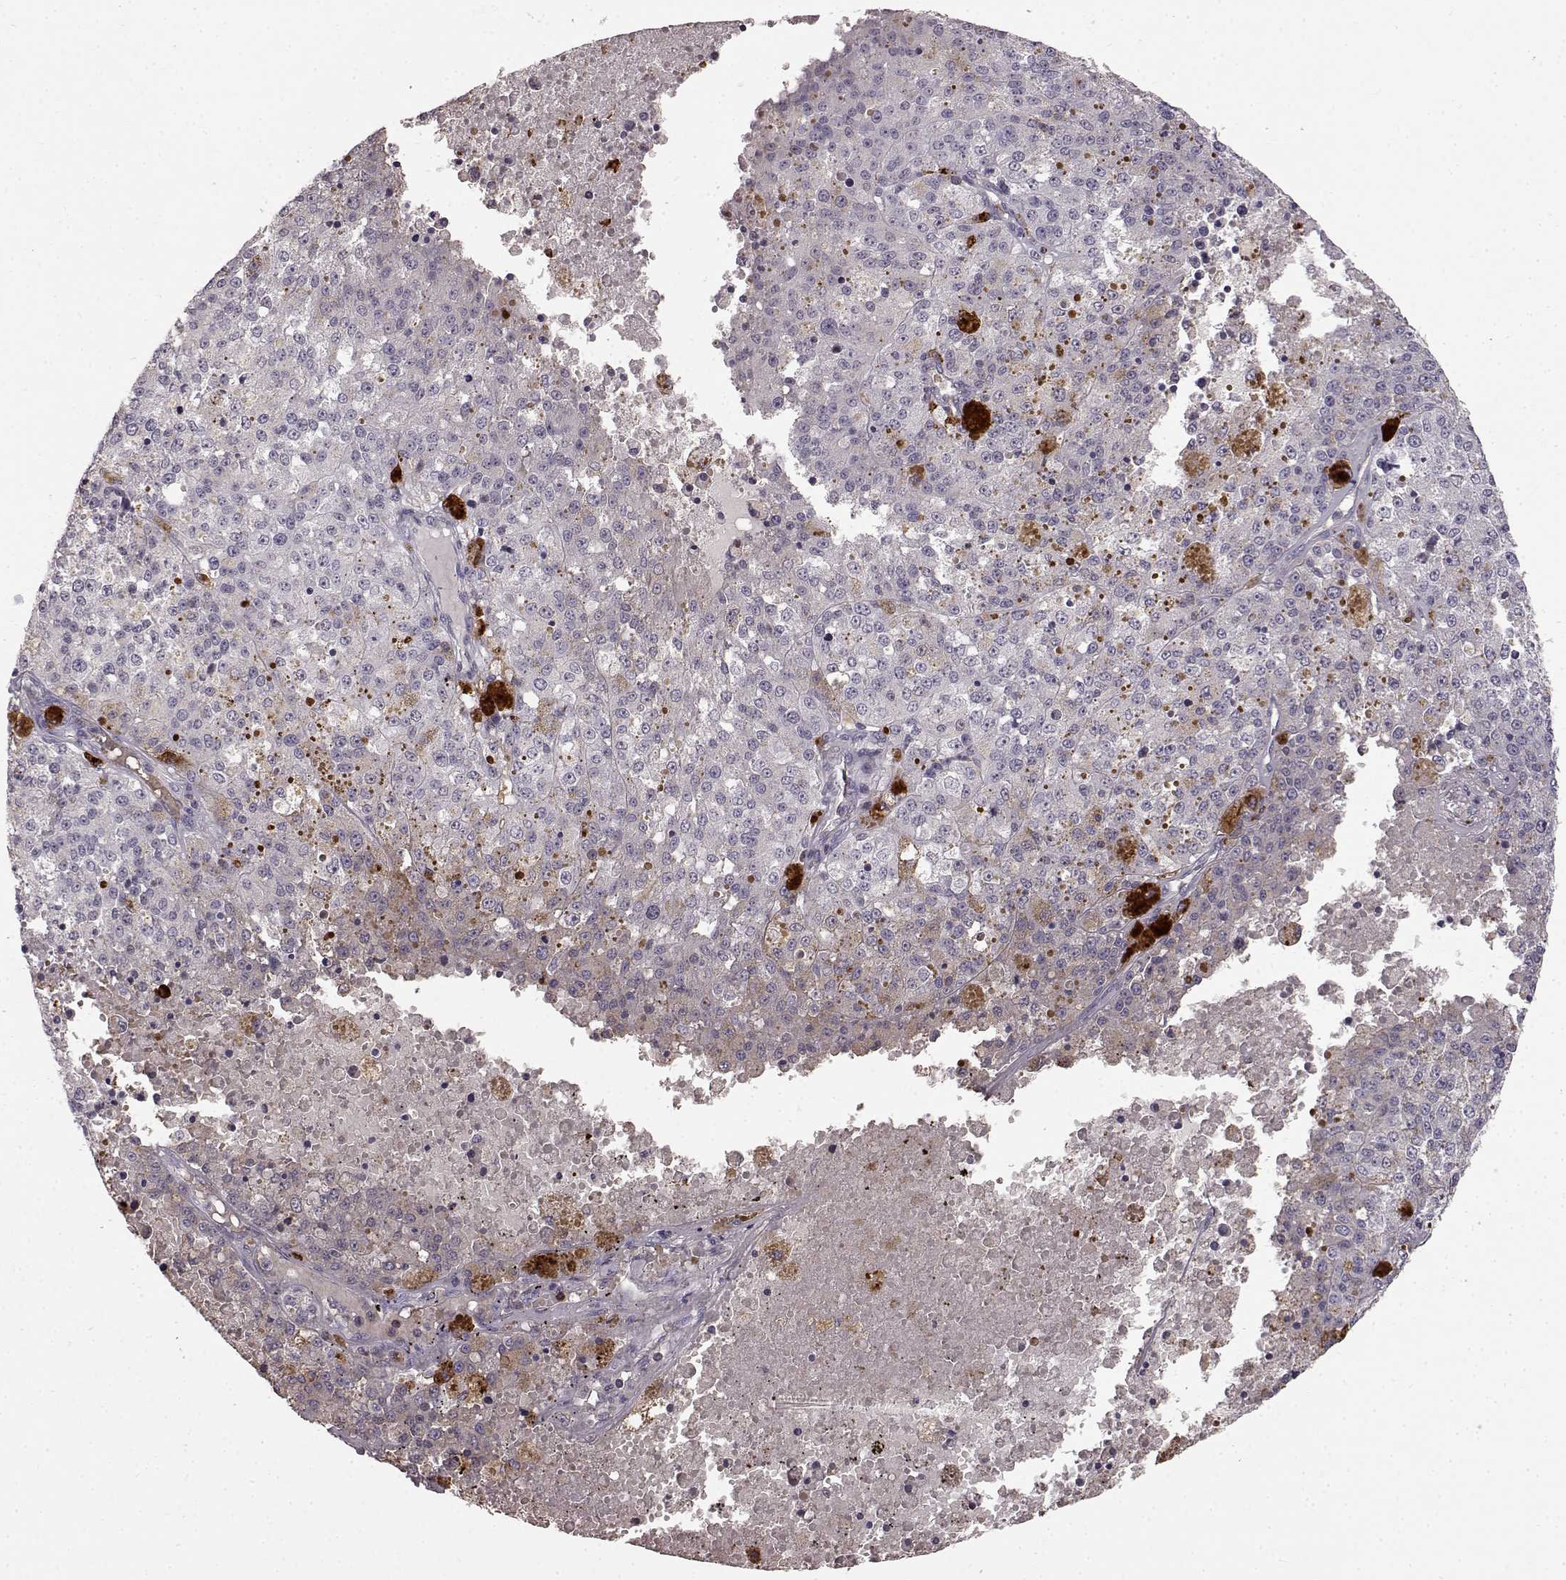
{"staining": {"intensity": "negative", "quantity": "none", "location": "none"}, "tissue": "melanoma", "cell_type": "Tumor cells", "image_type": "cancer", "snomed": [{"axis": "morphology", "description": "Malignant melanoma, Metastatic site"}, {"axis": "topography", "description": "Lymph node"}], "caption": "Protein analysis of malignant melanoma (metastatic site) exhibits no significant staining in tumor cells.", "gene": "CCNF", "patient": {"sex": "female", "age": 64}}